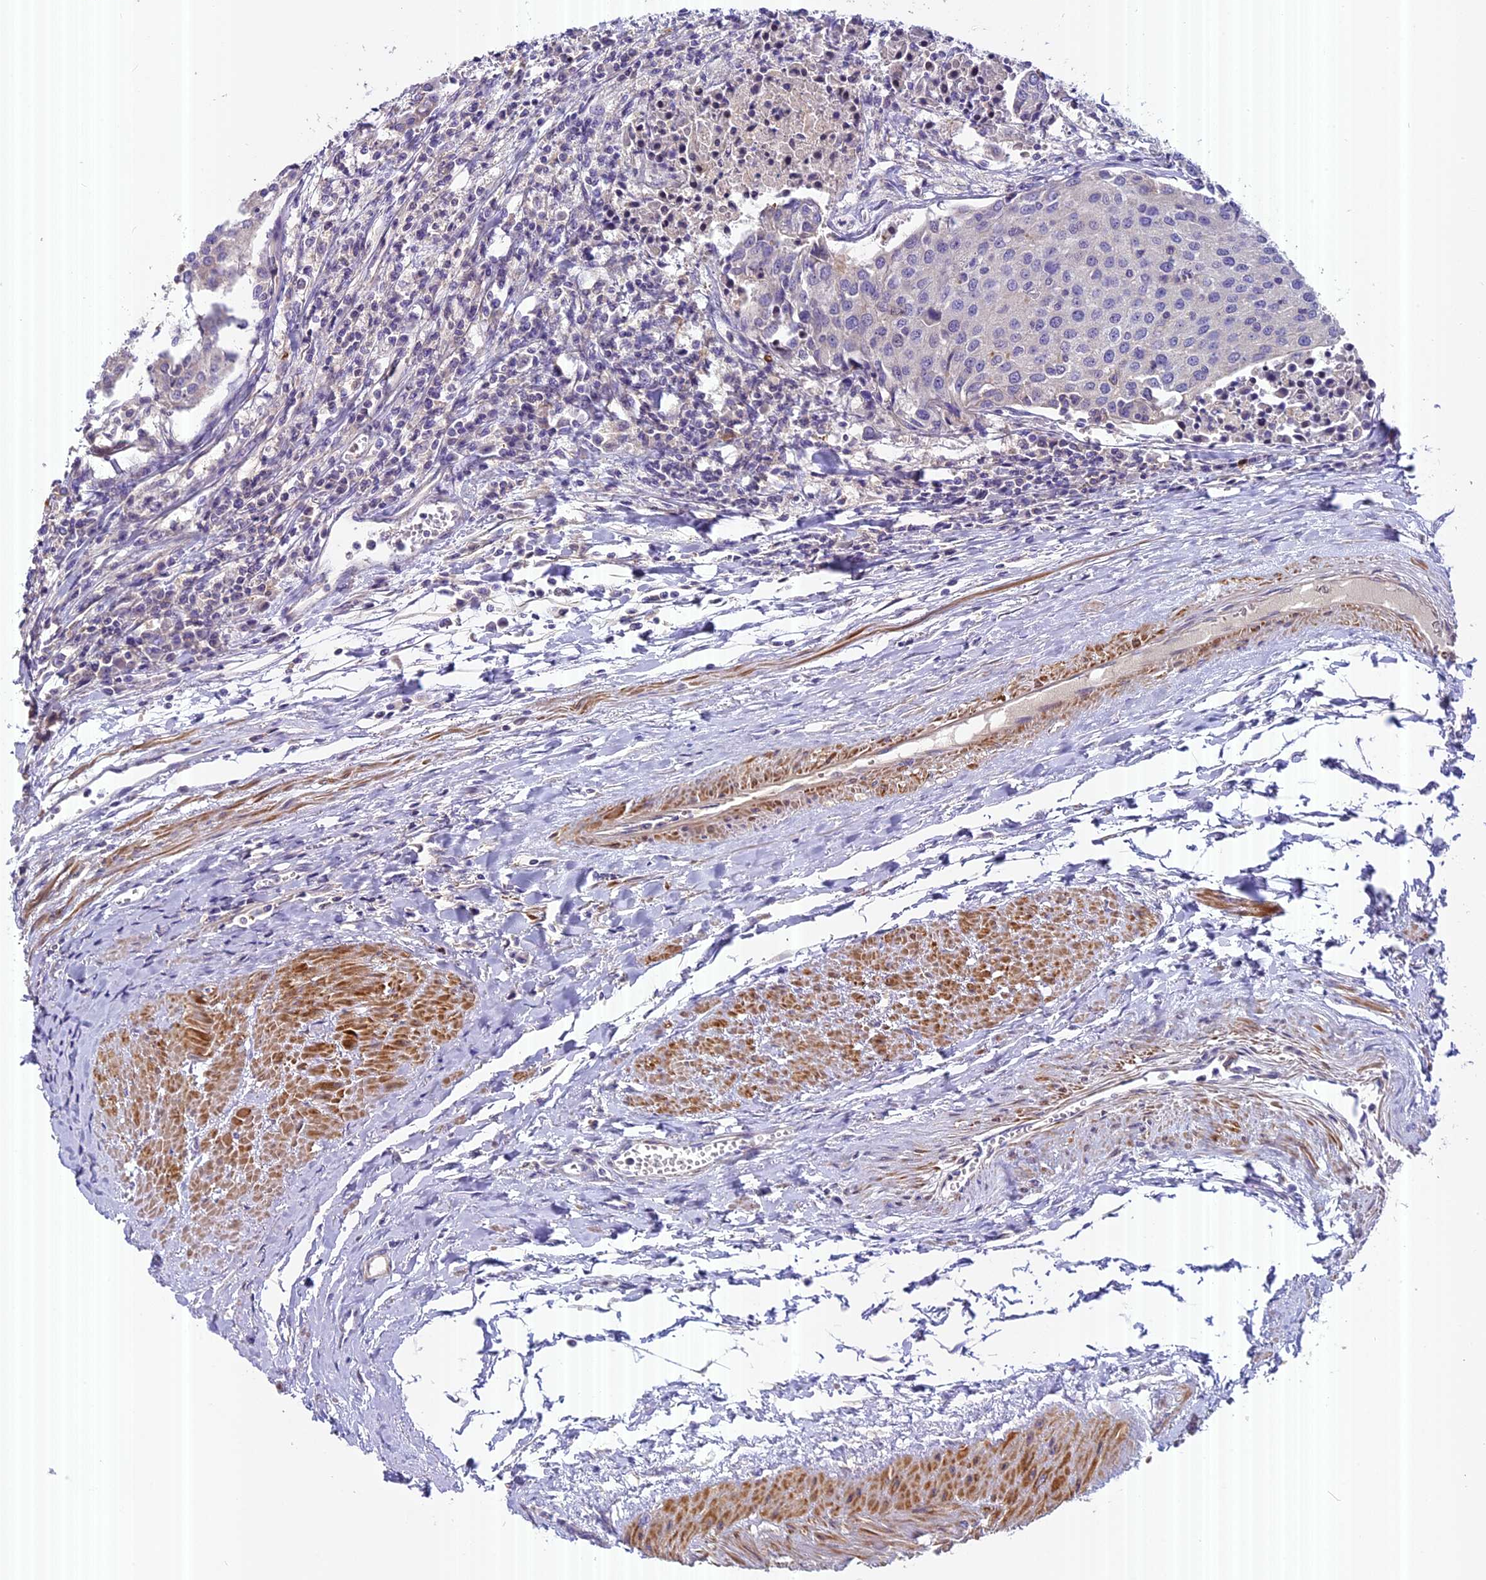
{"staining": {"intensity": "negative", "quantity": "none", "location": "none"}, "tissue": "urothelial cancer", "cell_type": "Tumor cells", "image_type": "cancer", "snomed": [{"axis": "morphology", "description": "Urothelial carcinoma, High grade"}, {"axis": "topography", "description": "Urinary bladder"}], "caption": "DAB immunohistochemical staining of high-grade urothelial carcinoma reveals no significant expression in tumor cells.", "gene": "FAM98C", "patient": {"sex": "female", "age": 85}}